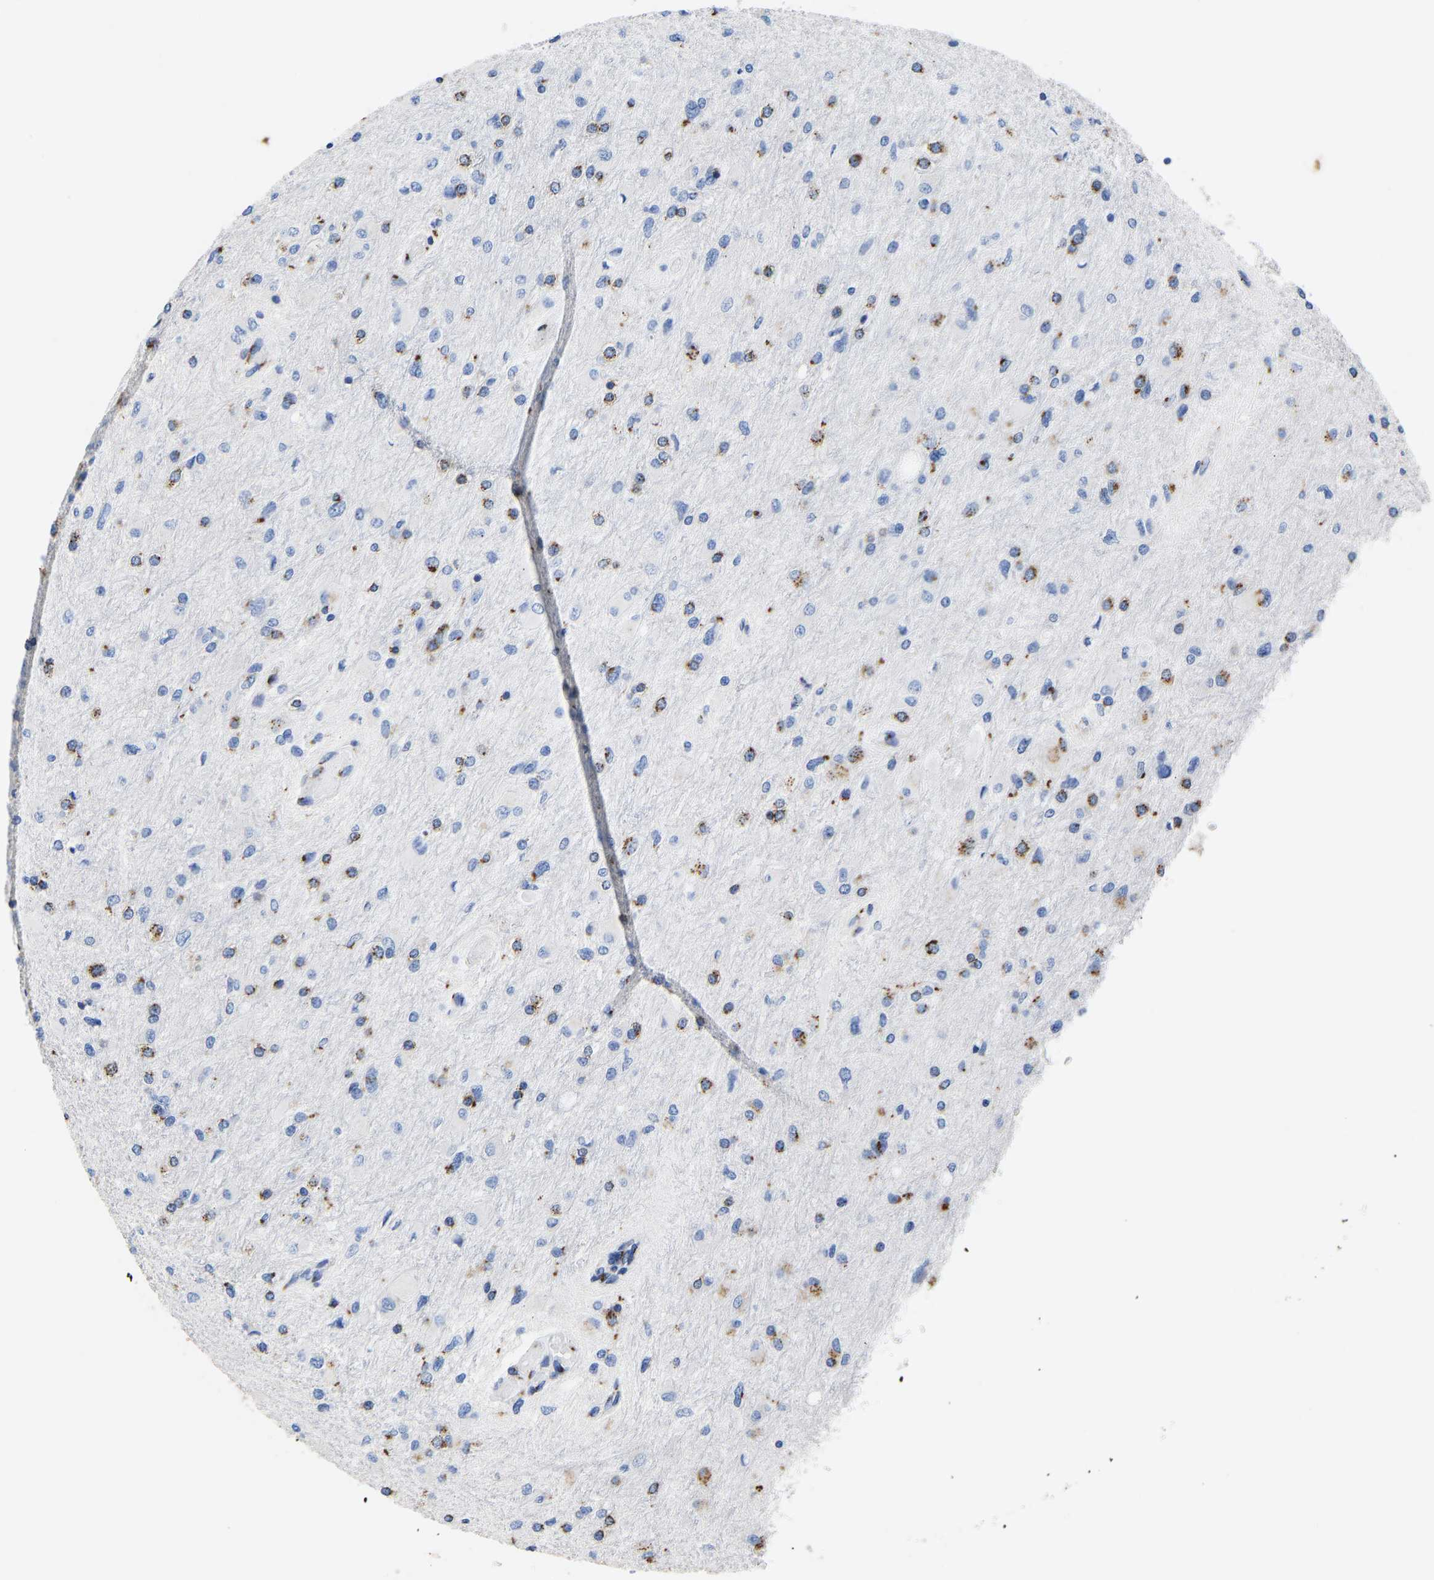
{"staining": {"intensity": "strong", "quantity": "25%-75%", "location": "cytoplasmic/membranous"}, "tissue": "glioma", "cell_type": "Tumor cells", "image_type": "cancer", "snomed": [{"axis": "morphology", "description": "Glioma, malignant, High grade"}, {"axis": "topography", "description": "Cerebral cortex"}], "caption": "This photomicrograph shows immunohistochemistry (IHC) staining of malignant glioma (high-grade), with high strong cytoplasmic/membranous positivity in about 25%-75% of tumor cells.", "gene": "TMEM87A", "patient": {"sex": "female", "age": 36}}